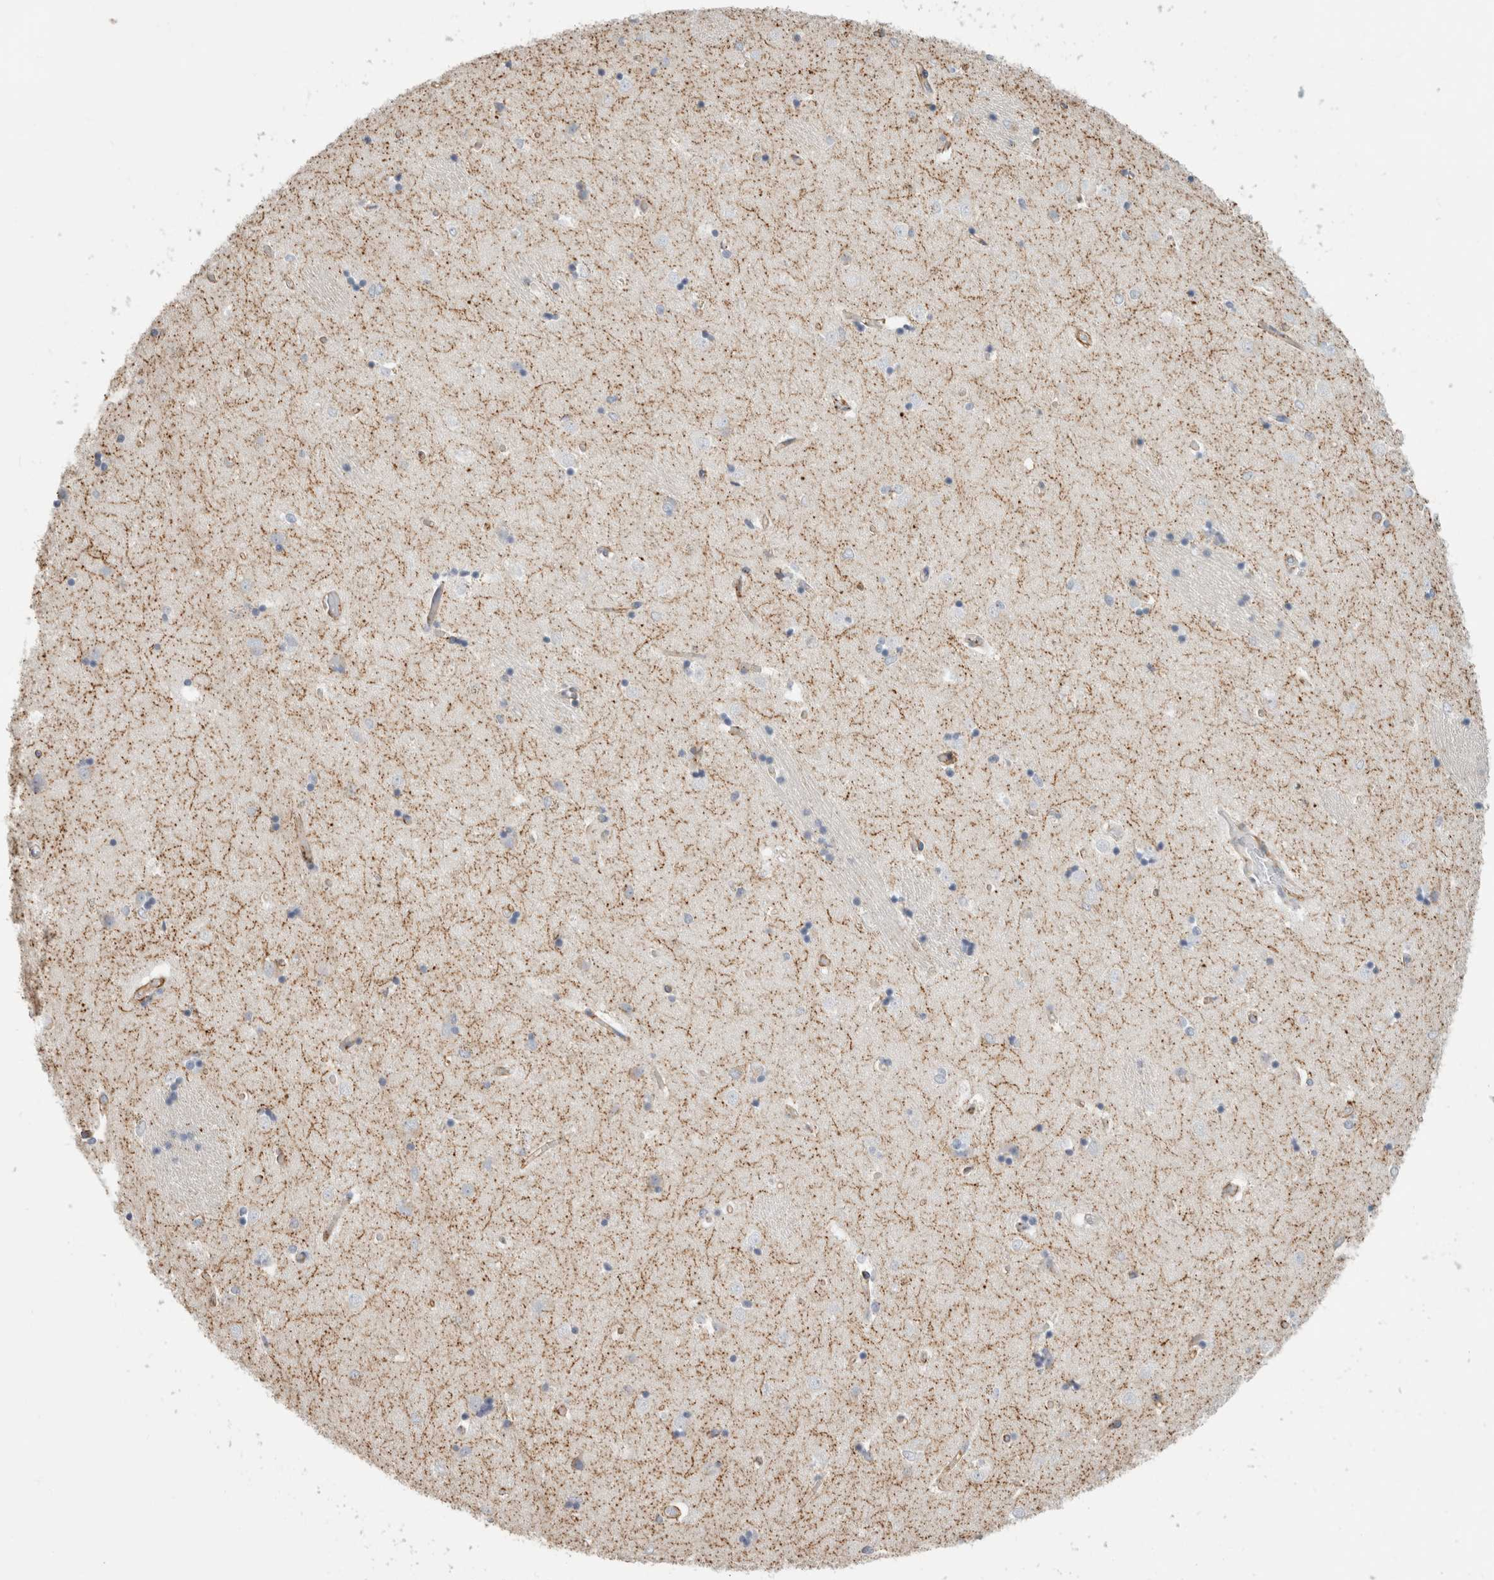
{"staining": {"intensity": "moderate", "quantity": "<25%", "location": "cytoplasmic/membranous"}, "tissue": "caudate", "cell_type": "Glial cells", "image_type": "normal", "snomed": [{"axis": "morphology", "description": "Normal tissue, NOS"}, {"axis": "topography", "description": "Lateral ventricle wall"}], "caption": "The photomicrograph displays immunohistochemical staining of normal caudate. There is moderate cytoplasmic/membranous expression is appreciated in approximately <25% of glial cells.", "gene": "SLC6A1", "patient": {"sex": "male", "age": 45}}